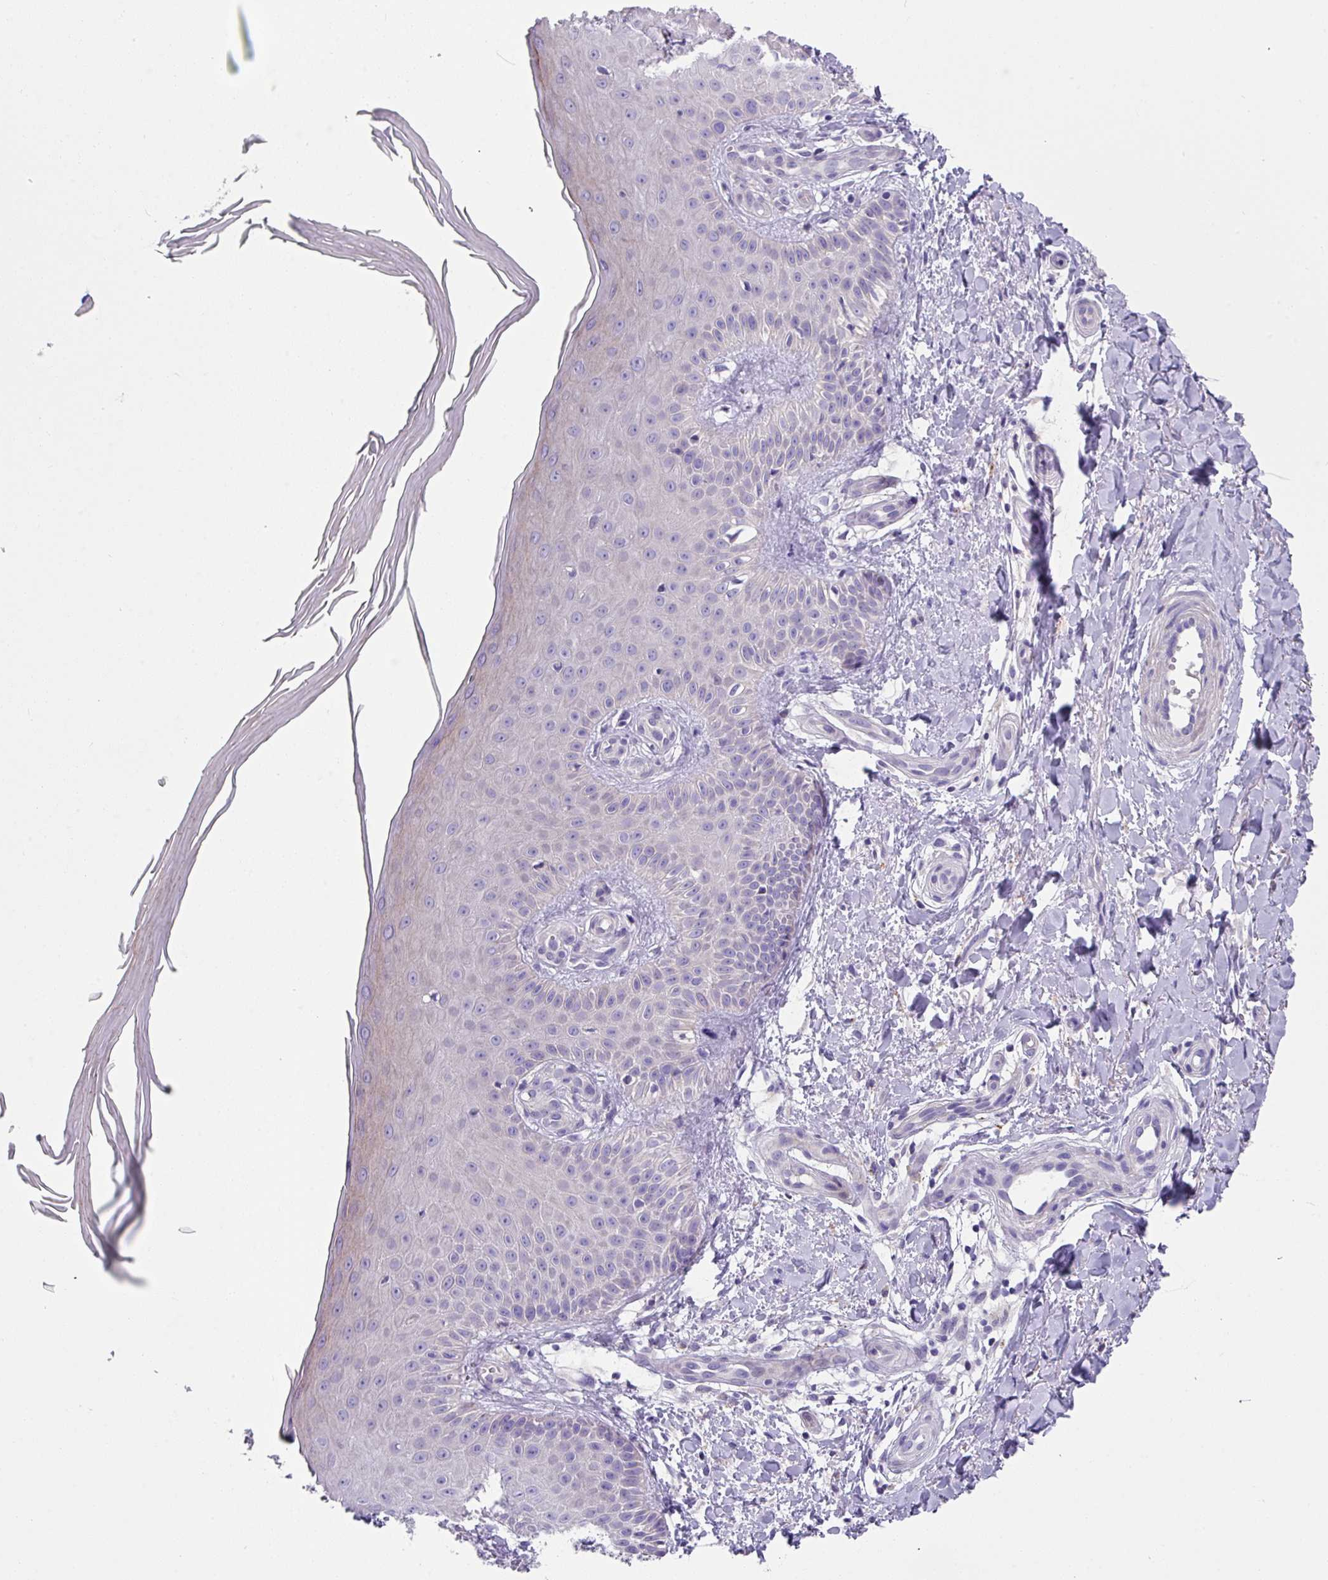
{"staining": {"intensity": "negative", "quantity": "none", "location": "none"}, "tissue": "skin", "cell_type": "Fibroblasts", "image_type": "normal", "snomed": [{"axis": "morphology", "description": "Normal tissue, NOS"}, {"axis": "topography", "description": "Skin"}], "caption": "A high-resolution micrograph shows immunohistochemistry staining of benign skin, which exhibits no significant expression in fibroblasts. (DAB IHC, high magnification).", "gene": "IQCJ", "patient": {"sex": "male", "age": 81}}